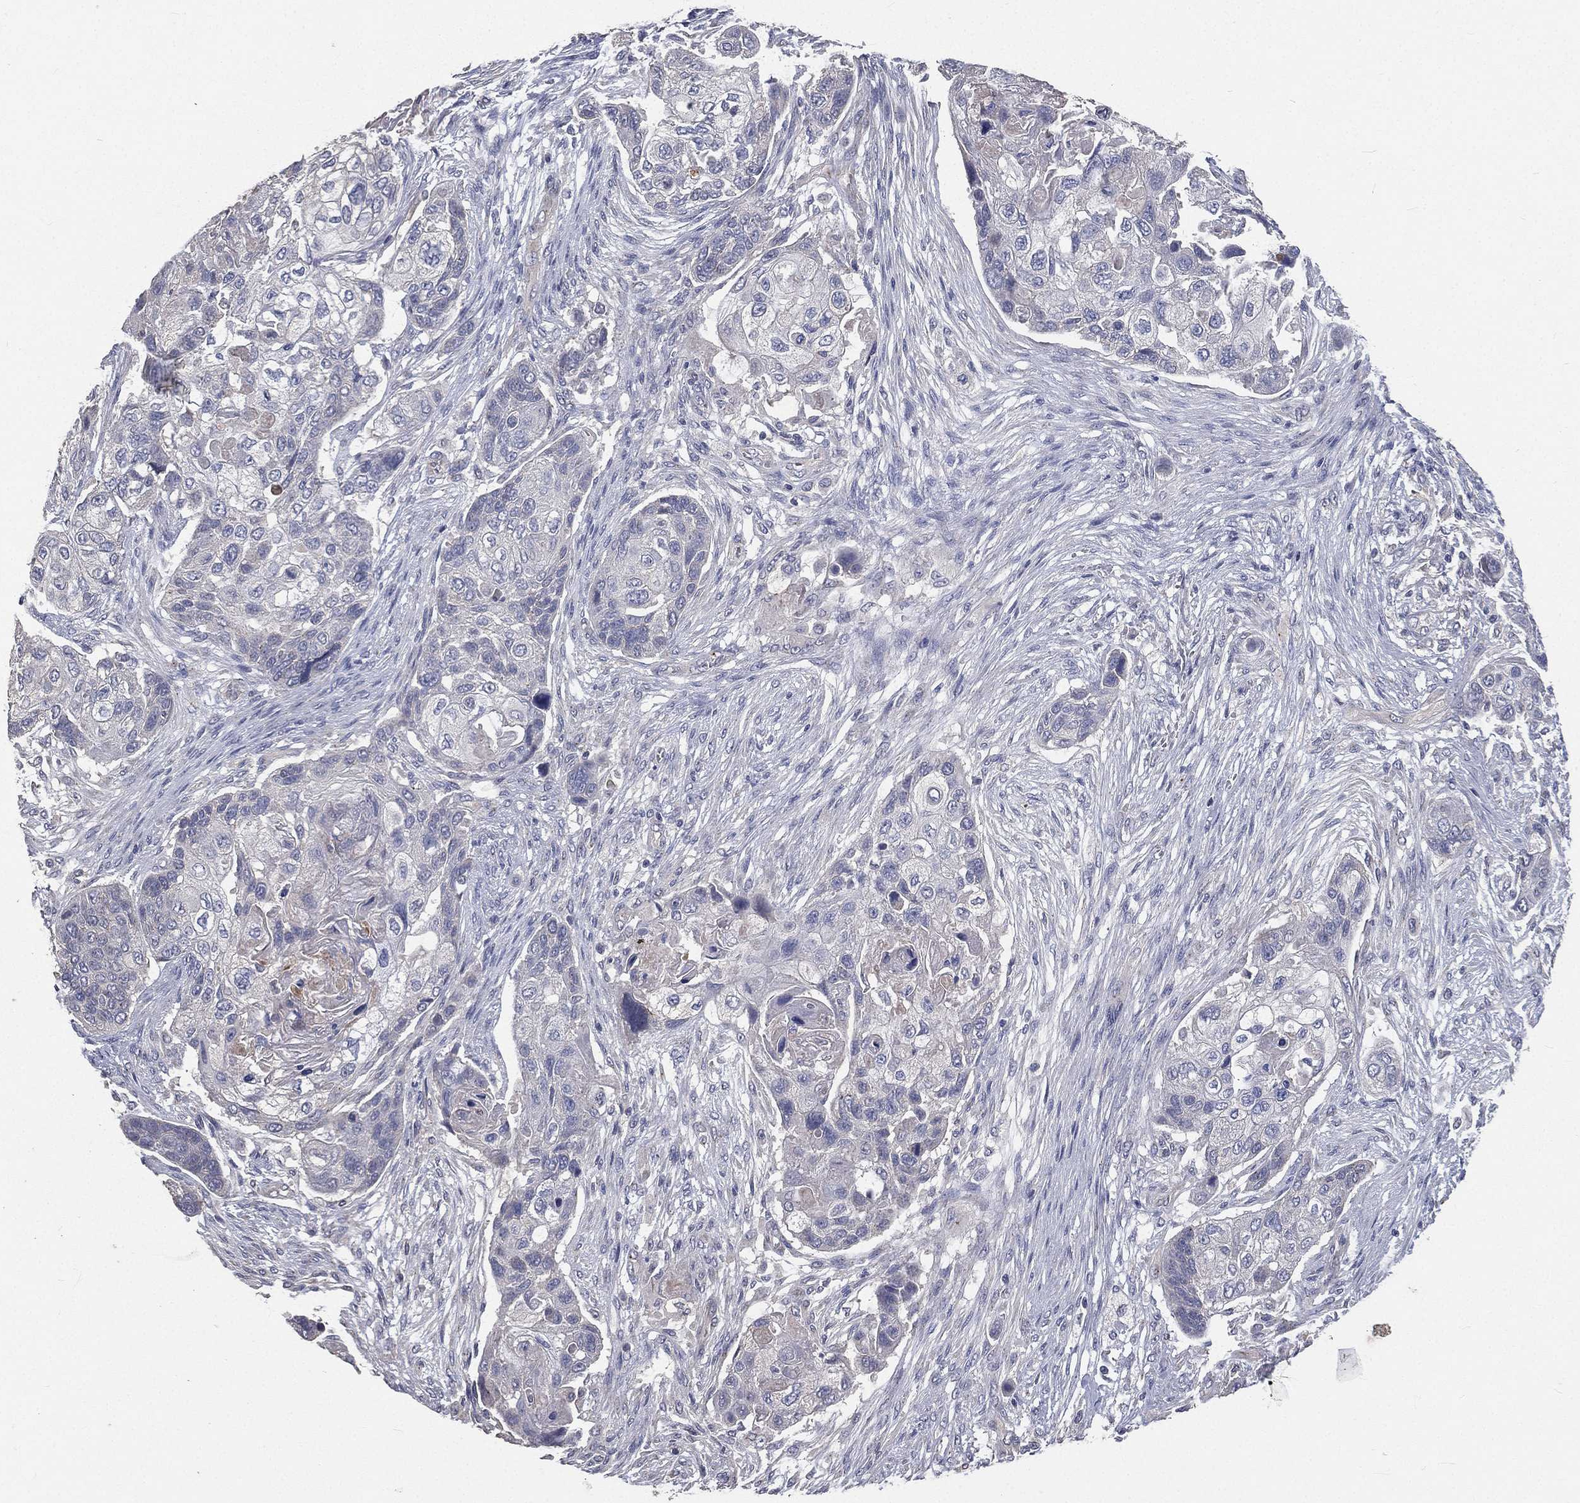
{"staining": {"intensity": "negative", "quantity": "none", "location": "none"}, "tissue": "lung cancer", "cell_type": "Tumor cells", "image_type": "cancer", "snomed": [{"axis": "morphology", "description": "Squamous cell carcinoma, NOS"}, {"axis": "topography", "description": "Lung"}], "caption": "This is a micrograph of immunohistochemistry staining of lung cancer (squamous cell carcinoma), which shows no positivity in tumor cells.", "gene": "CROCC", "patient": {"sex": "male", "age": 69}}